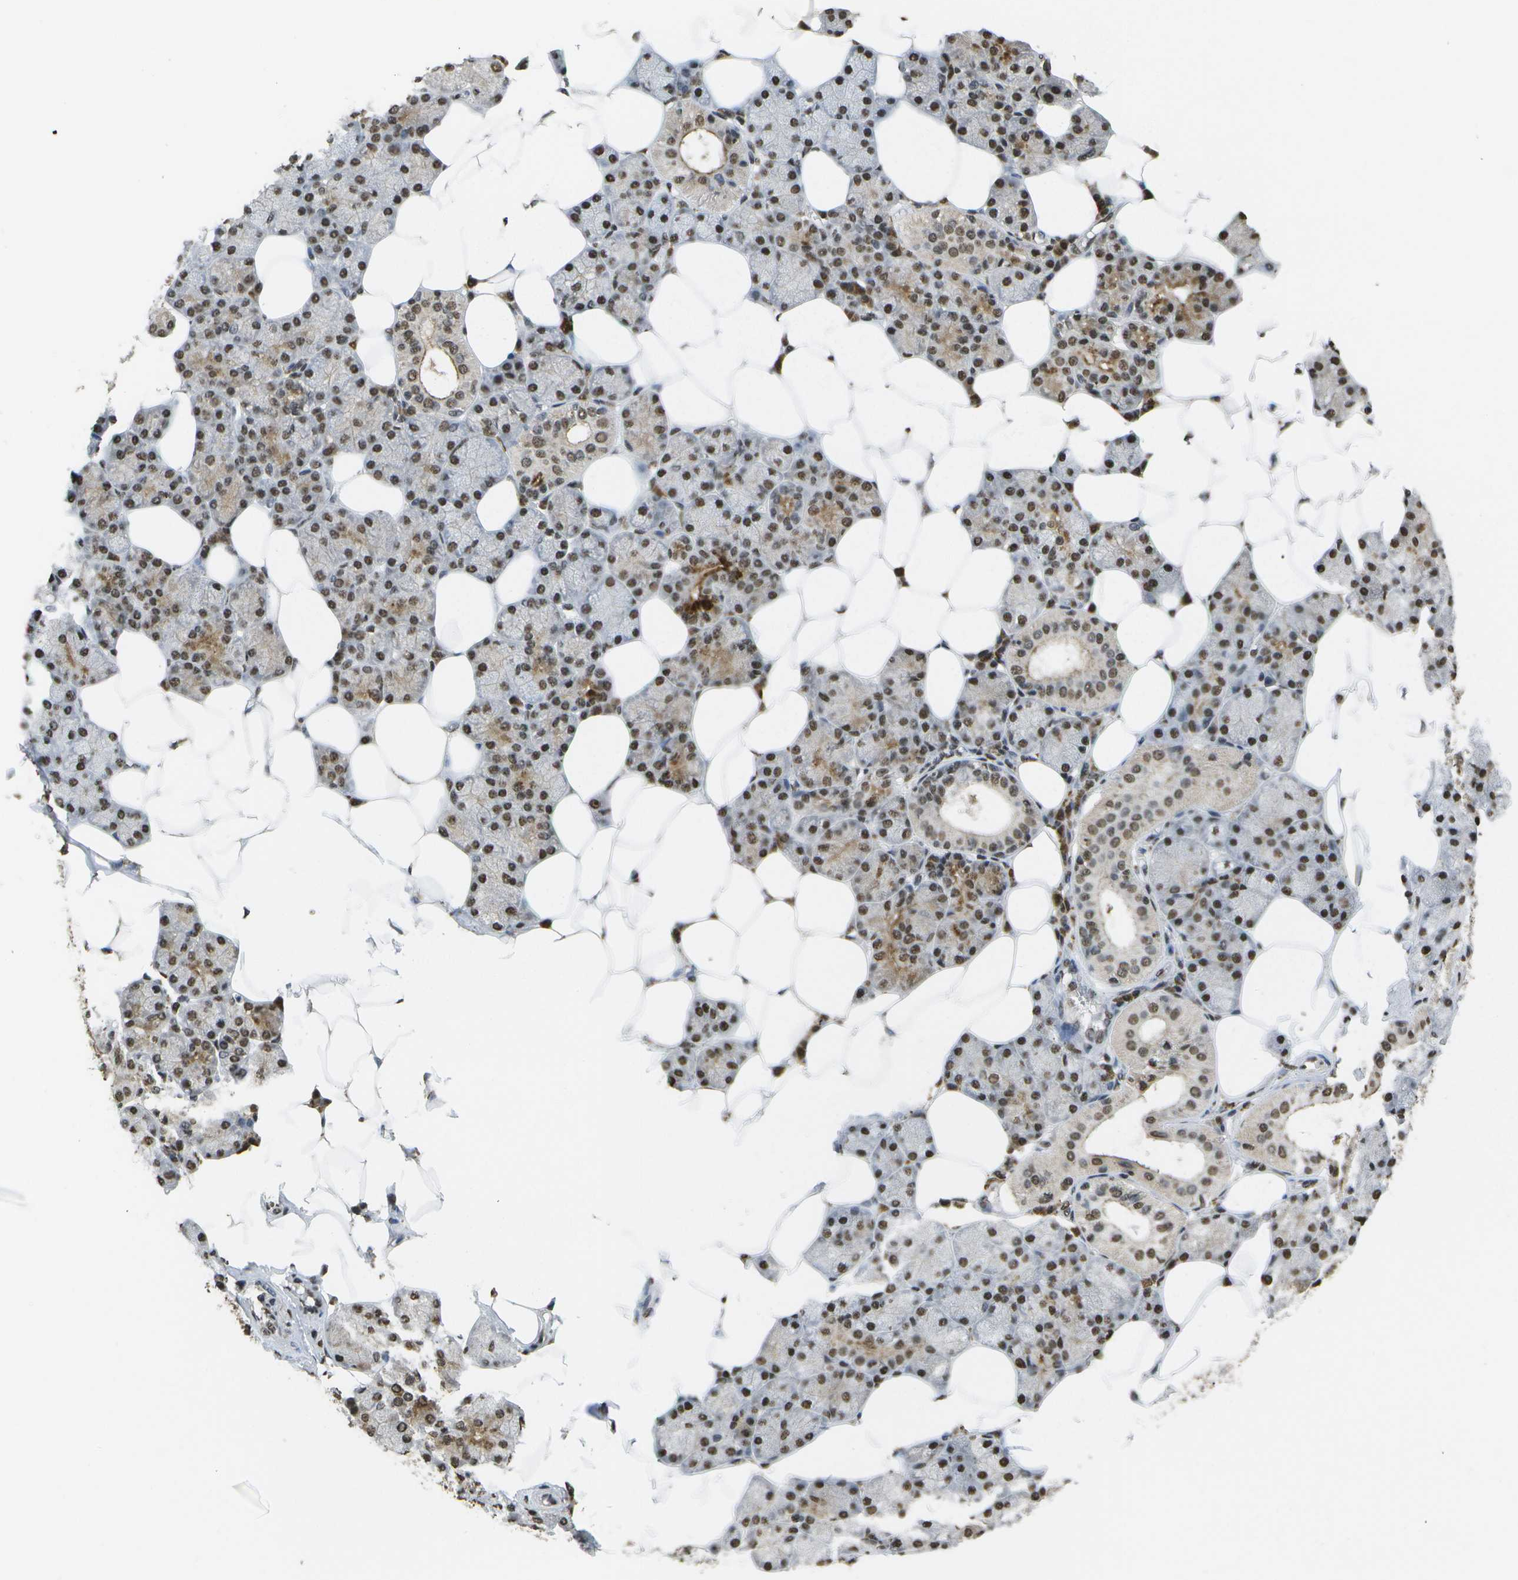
{"staining": {"intensity": "moderate", "quantity": ">75%", "location": "cytoplasmic/membranous,nuclear"}, "tissue": "salivary gland", "cell_type": "Glandular cells", "image_type": "normal", "snomed": [{"axis": "morphology", "description": "Normal tissue, NOS"}, {"axis": "topography", "description": "Salivary gland"}], "caption": "Salivary gland was stained to show a protein in brown. There is medium levels of moderate cytoplasmic/membranous,nuclear staining in about >75% of glandular cells. Nuclei are stained in blue.", "gene": "SPEN", "patient": {"sex": "male", "age": 62}}